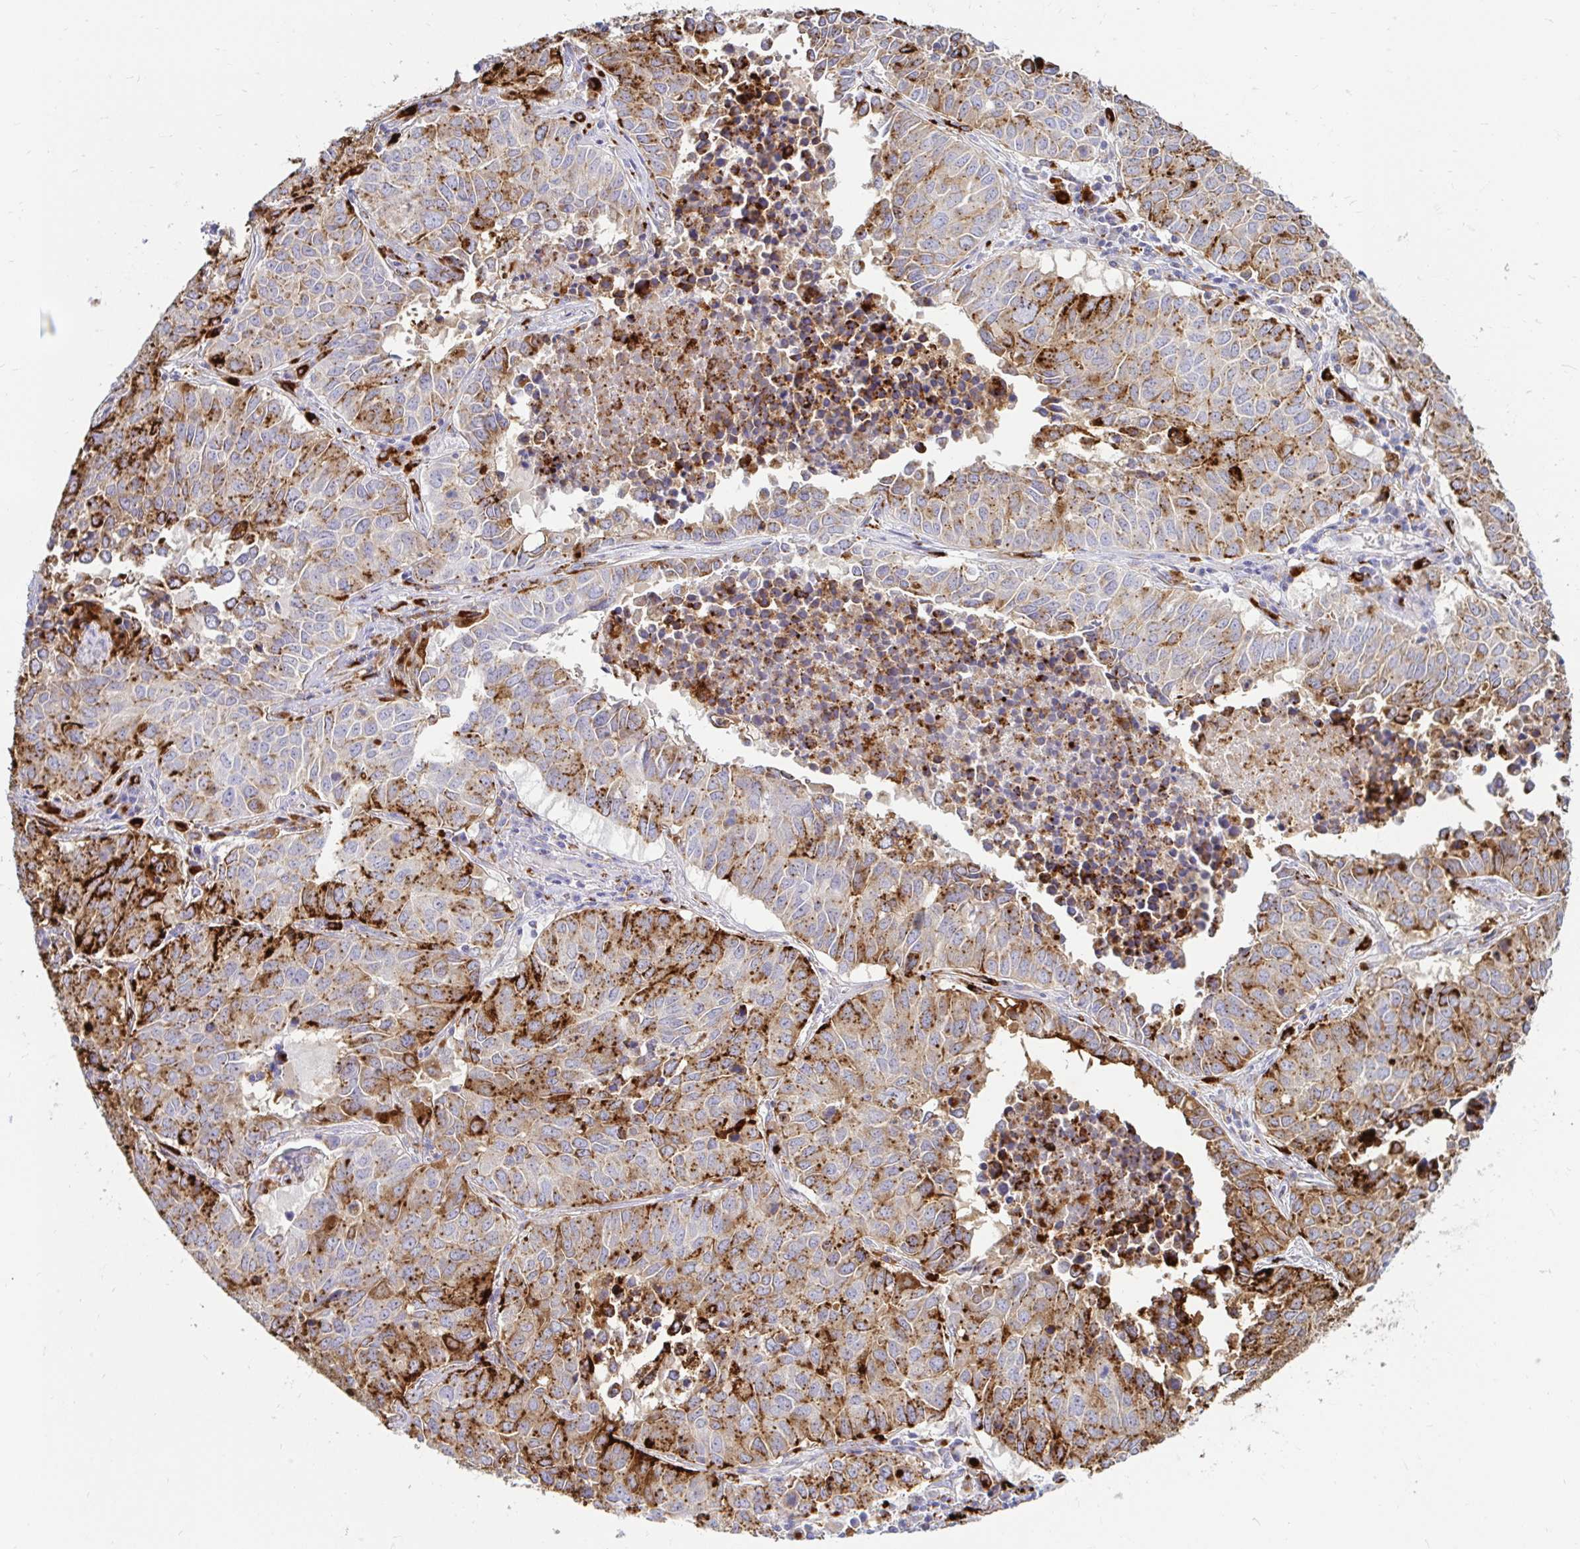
{"staining": {"intensity": "moderate", "quantity": ">75%", "location": "cytoplasmic/membranous"}, "tissue": "lung cancer", "cell_type": "Tumor cells", "image_type": "cancer", "snomed": [{"axis": "morphology", "description": "Adenocarcinoma, NOS"}, {"axis": "topography", "description": "Lung"}], "caption": "An IHC histopathology image of tumor tissue is shown. Protein staining in brown shows moderate cytoplasmic/membranous positivity in lung adenocarcinoma within tumor cells.", "gene": "FUCA1", "patient": {"sex": "female", "age": 50}}